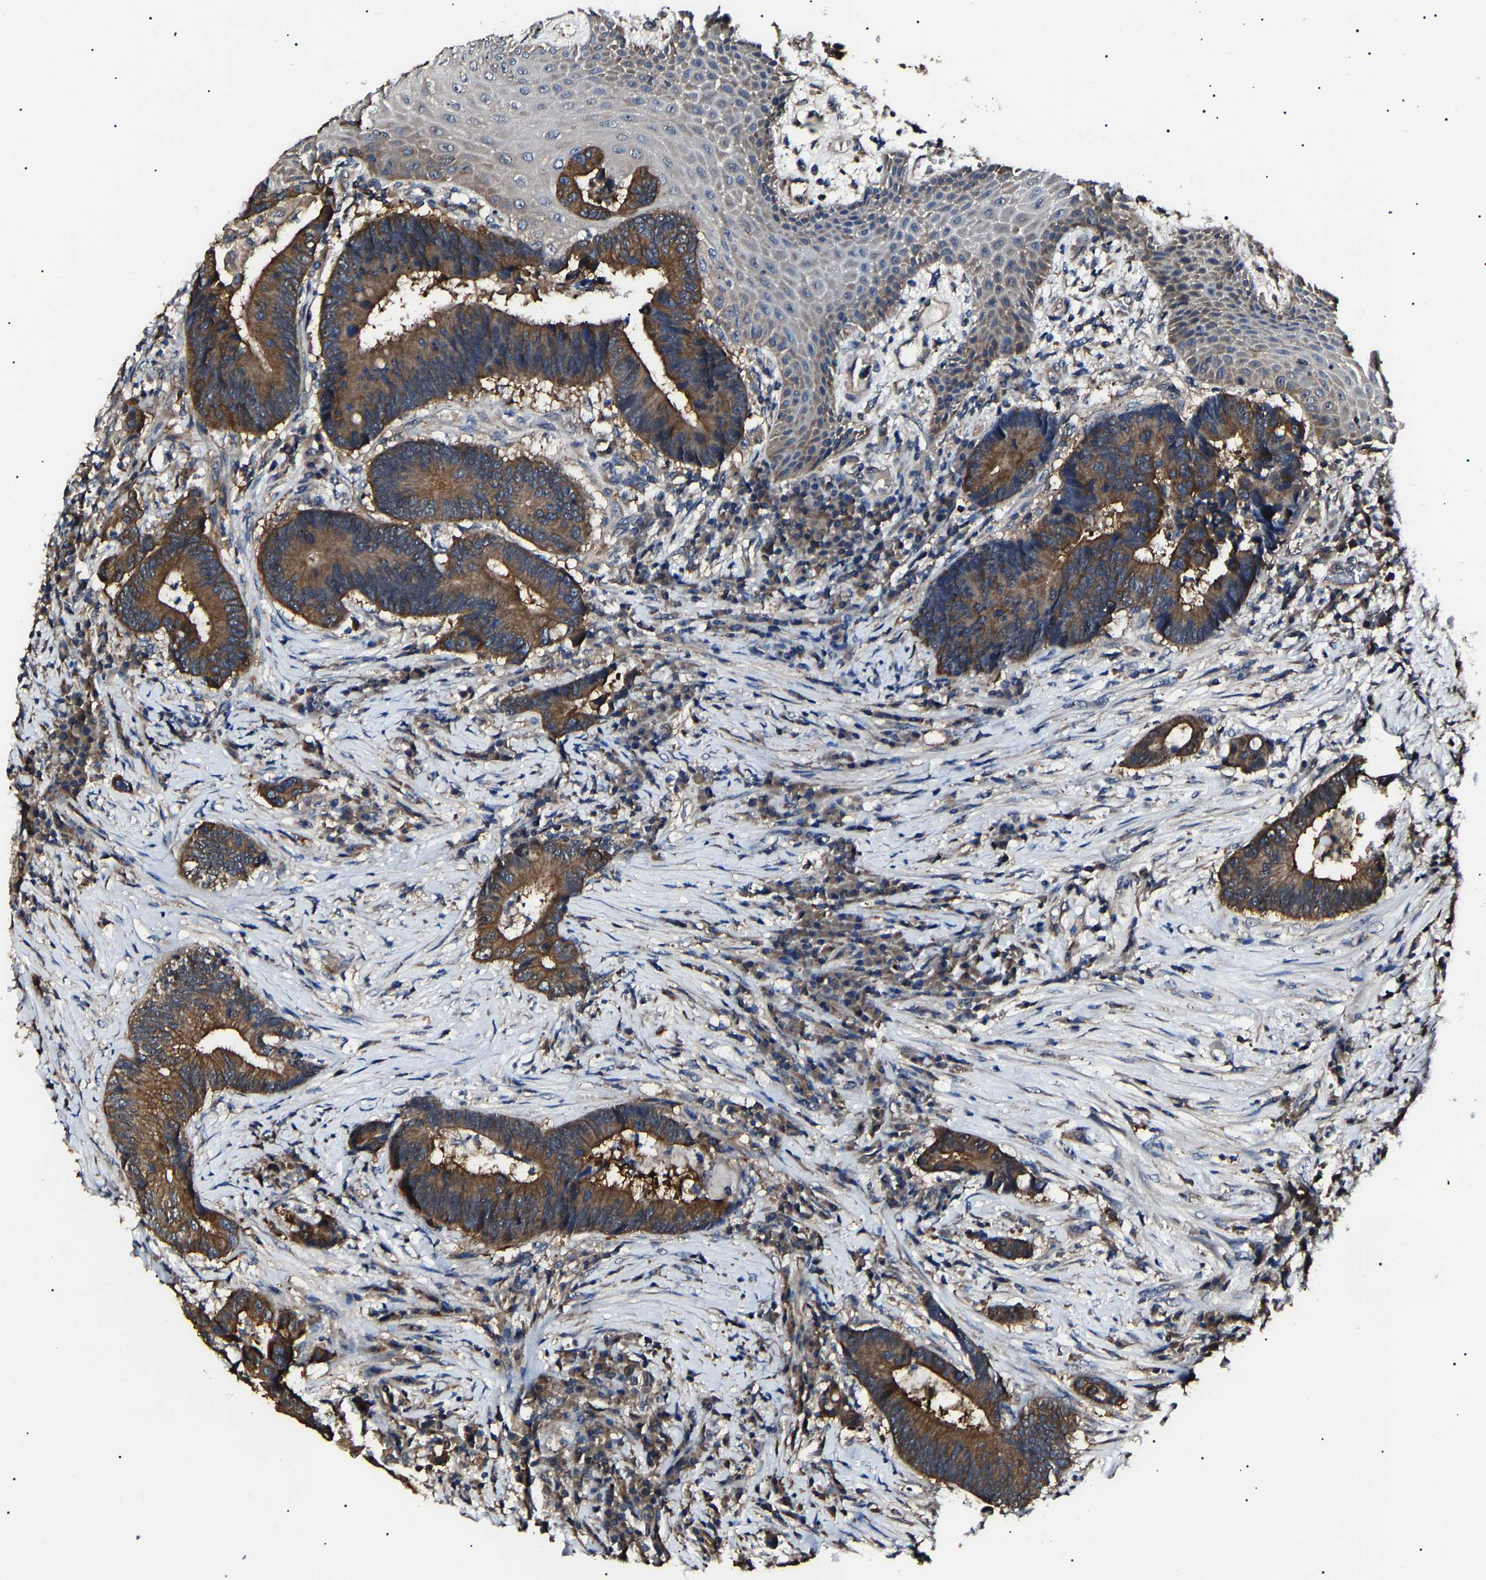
{"staining": {"intensity": "moderate", "quantity": ">75%", "location": "cytoplasmic/membranous"}, "tissue": "colorectal cancer", "cell_type": "Tumor cells", "image_type": "cancer", "snomed": [{"axis": "morphology", "description": "Adenocarcinoma, NOS"}, {"axis": "topography", "description": "Rectum"}, {"axis": "topography", "description": "Anal"}], "caption": "Colorectal cancer stained with immunohistochemistry shows moderate cytoplasmic/membranous positivity in about >75% of tumor cells. Using DAB (3,3'-diaminobenzidine) (brown) and hematoxylin (blue) stains, captured at high magnification using brightfield microscopy.", "gene": "CCT8", "patient": {"sex": "female", "age": 89}}